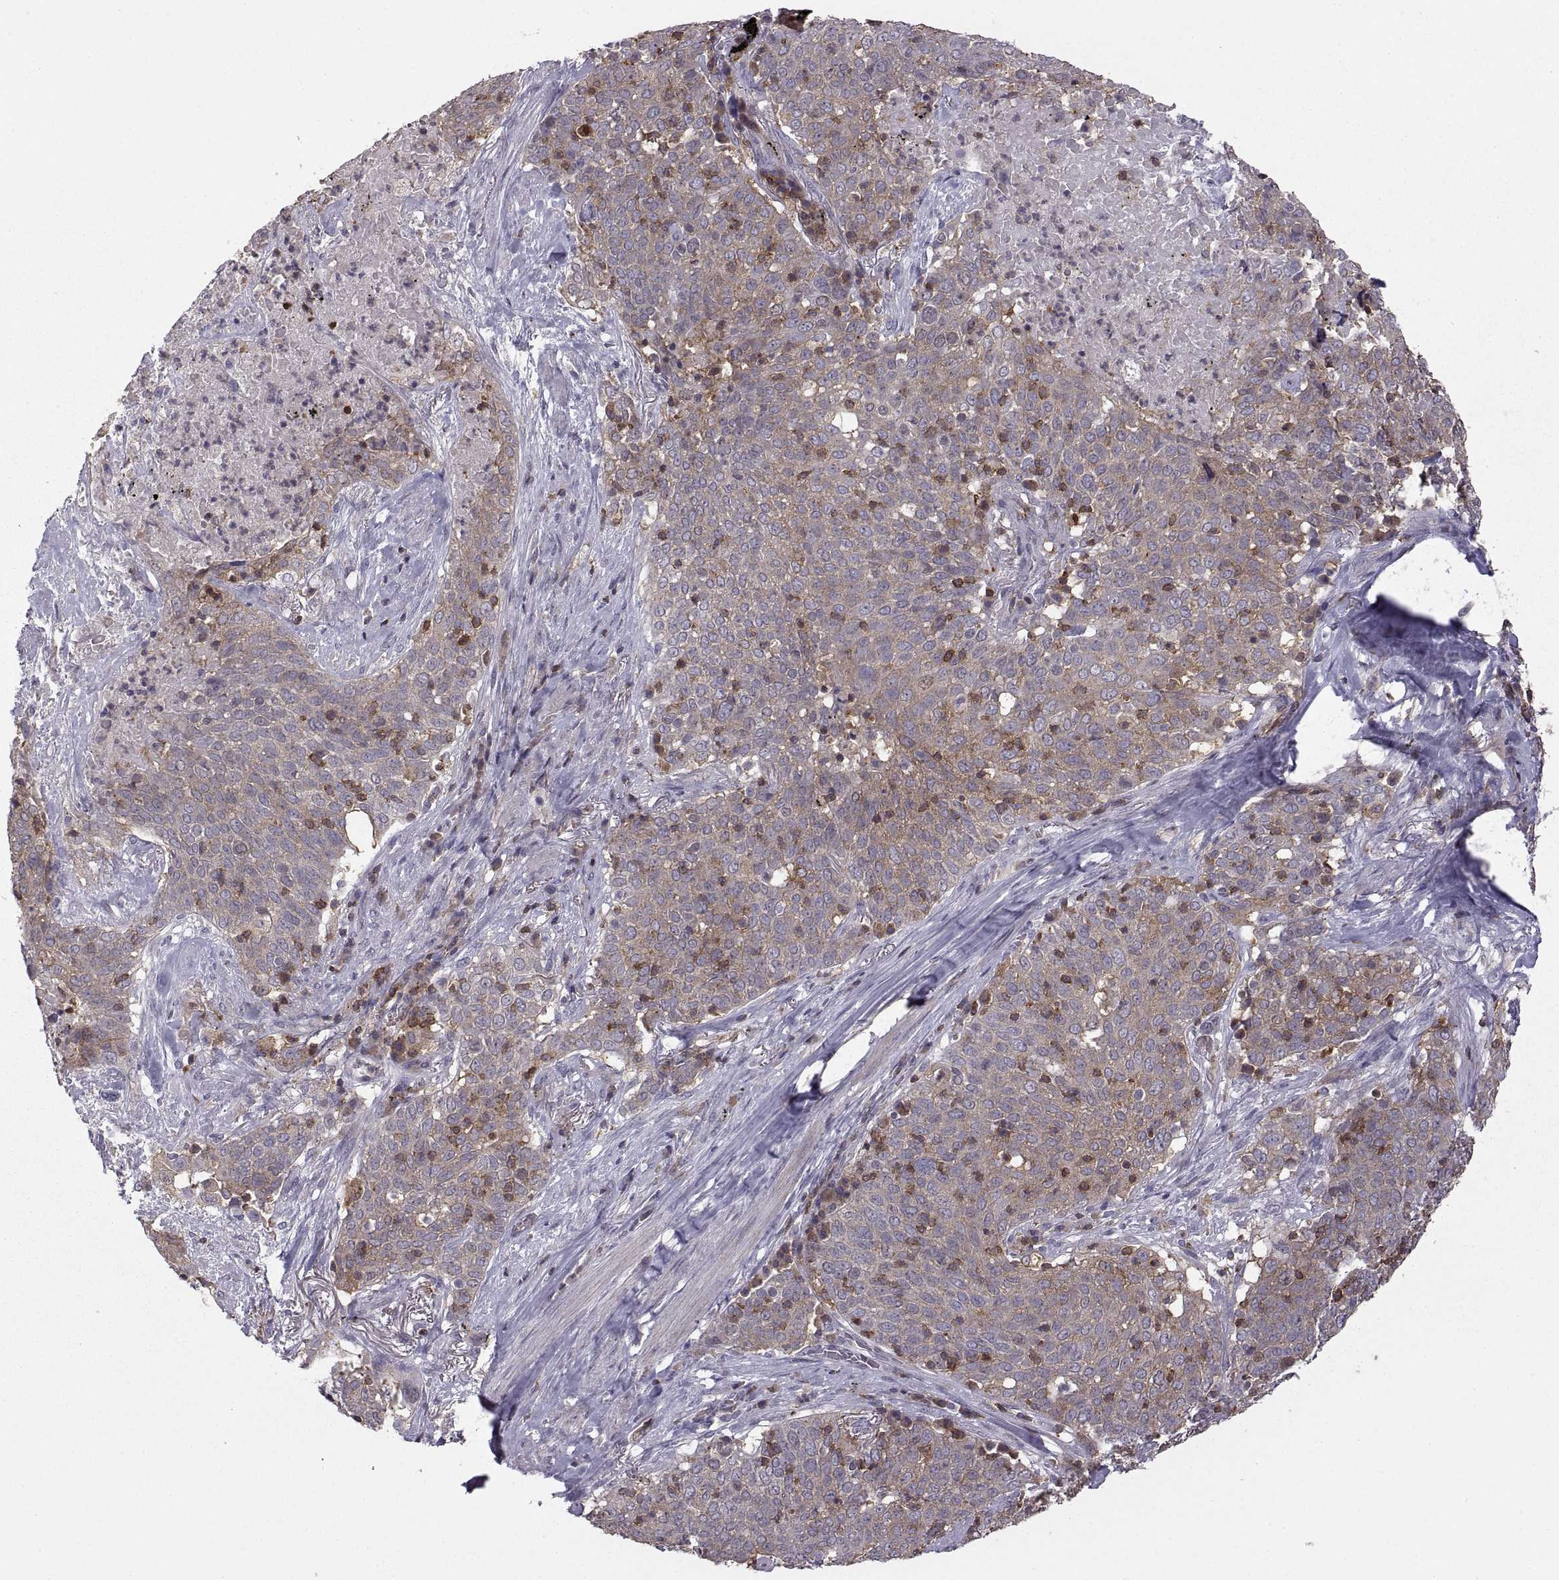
{"staining": {"intensity": "moderate", "quantity": "<25%", "location": "cytoplasmic/membranous"}, "tissue": "lung cancer", "cell_type": "Tumor cells", "image_type": "cancer", "snomed": [{"axis": "morphology", "description": "Squamous cell carcinoma, NOS"}, {"axis": "topography", "description": "Lung"}], "caption": "Immunohistochemical staining of human lung cancer displays low levels of moderate cytoplasmic/membranous protein staining in about <25% of tumor cells.", "gene": "EZR", "patient": {"sex": "male", "age": 82}}